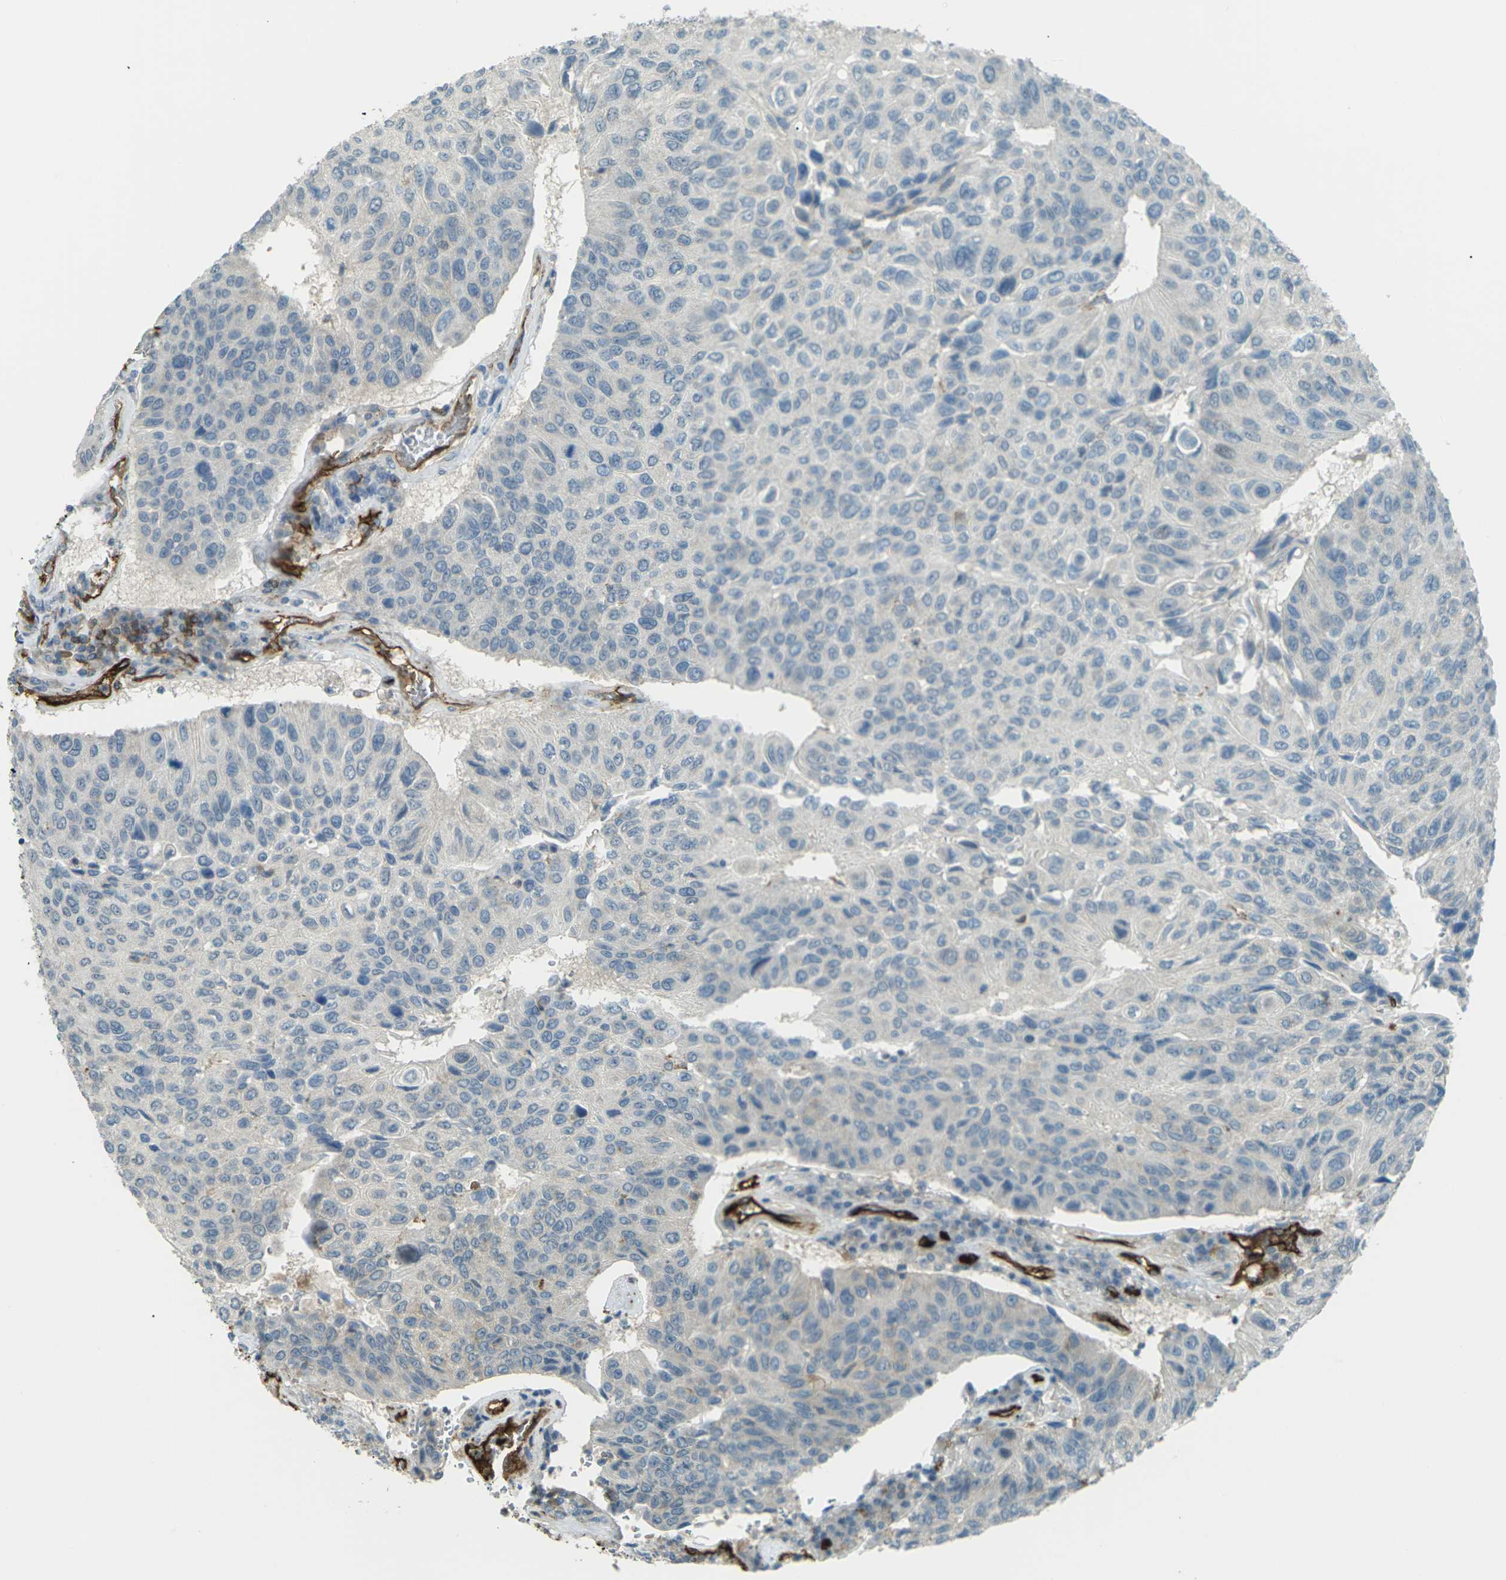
{"staining": {"intensity": "moderate", "quantity": "25%-75%", "location": "cytoplasmic/membranous"}, "tissue": "urothelial cancer", "cell_type": "Tumor cells", "image_type": "cancer", "snomed": [{"axis": "morphology", "description": "Urothelial carcinoma, High grade"}, {"axis": "topography", "description": "Urinary bladder"}], "caption": "Immunohistochemical staining of human urothelial cancer demonstrates medium levels of moderate cytoplasmic/membranous positivity in about 25%-75% of tumor cells.", "gene": "S1PR1", "patient": {"sex": "male", "age": 66}}